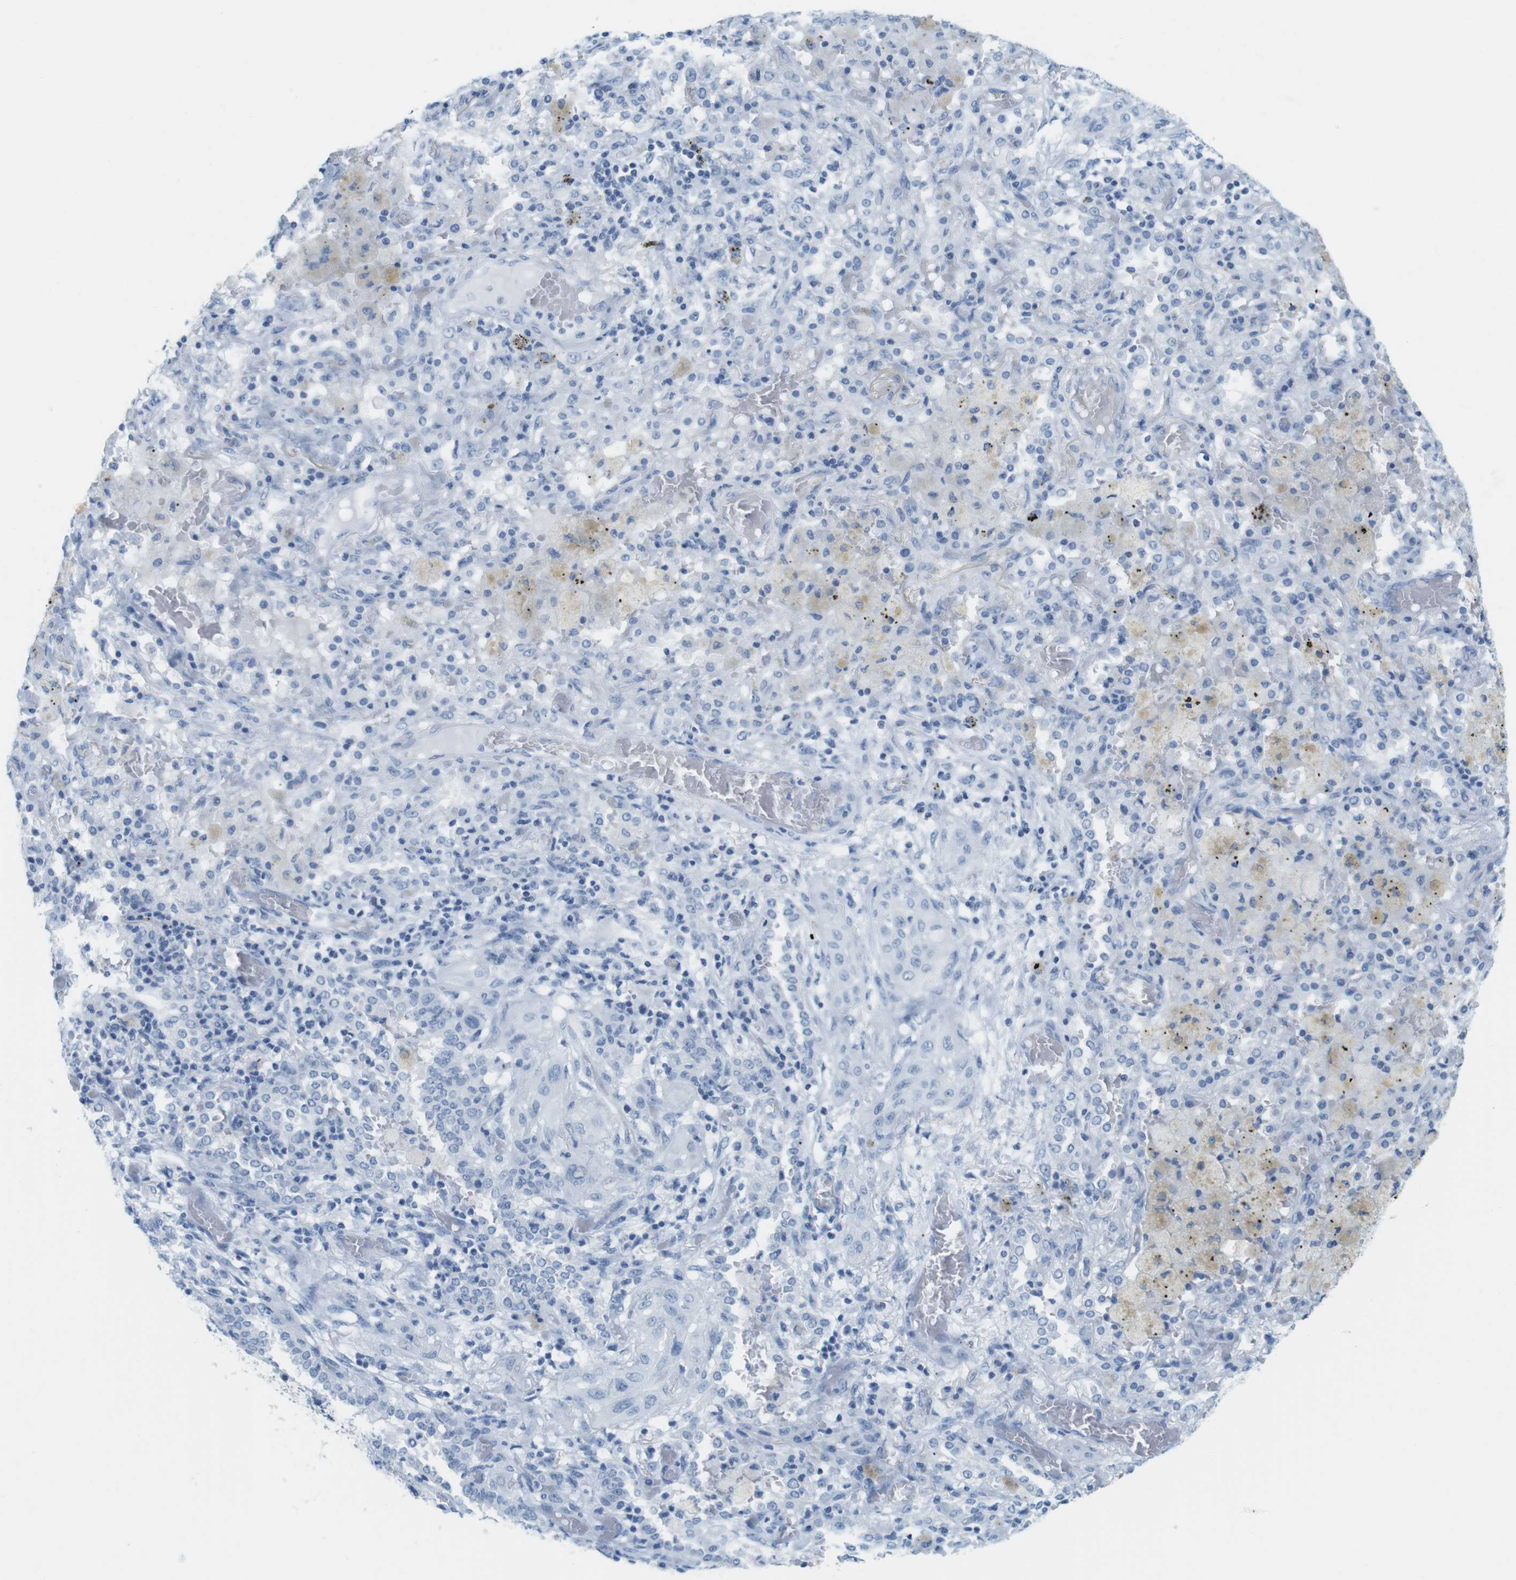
{"staining": {"intensity": "negative", "quantity": "none", "location": "none"}, "tissue": "lung cancer", "cell_type": "Tumor cells", "image_type": "cancer", "snomed": [{"axis": "morphology", "description": "Squamous cell carcinoma, NOS"}, {"axis": "topography", "description": "Lung"}], "caption": "Lung cancer (squamous cell carcinoma) was stained to show a protein in brown. There is no significant staining in tumor cells. (Brightfield microscopy of DAB (3,3'-diaminobenzidine) immunohistochemistry at high magnification).", "gene": "TNNT2", "patient": {"sex": "female", "age": 47}}